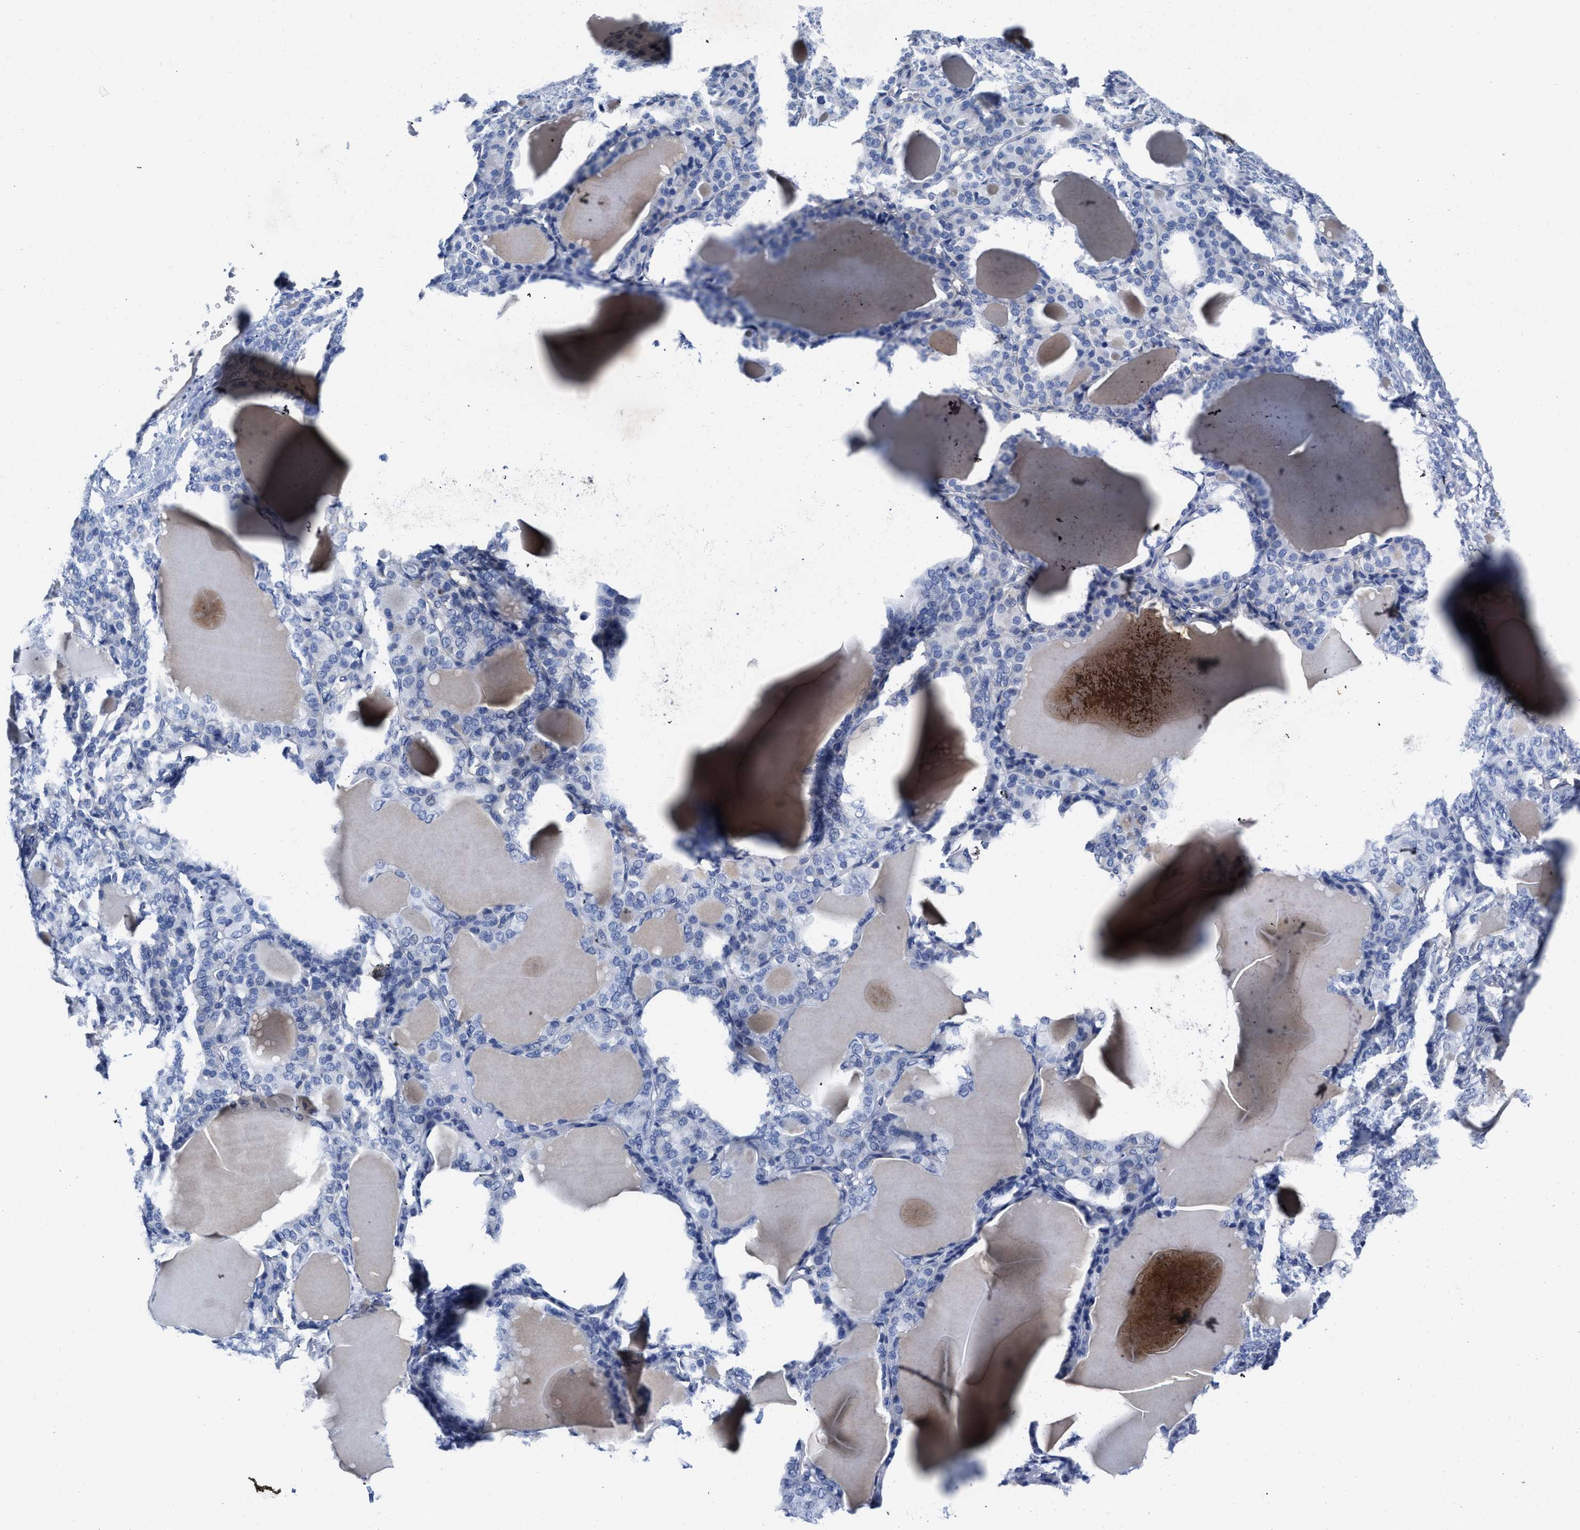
{"staining": {"intensity": "negative", "quantity": "none", "location": "none"}, "tissue": "thyroid gland", "cell_type": "Glandular cells", "image_type": "normal", "snomed": [{"axis": "morphology", "description": "Normal tissue, NOS"}, {"axis": "topography", "description": "Thyroid gland"}], "caption": "DAB immunohistochemical staining of normal human thyroid gland shows no significant expression in glandular cells. The staining was performed using DAB (3,3'-diaminobenzidine) to visualize the protein expression in brown, while the nuclei were stained in blue with hematoxylin (Magnification: 20x).", "gene": "KCNMB3", "patient": {"sex": "female", "age": 28}}